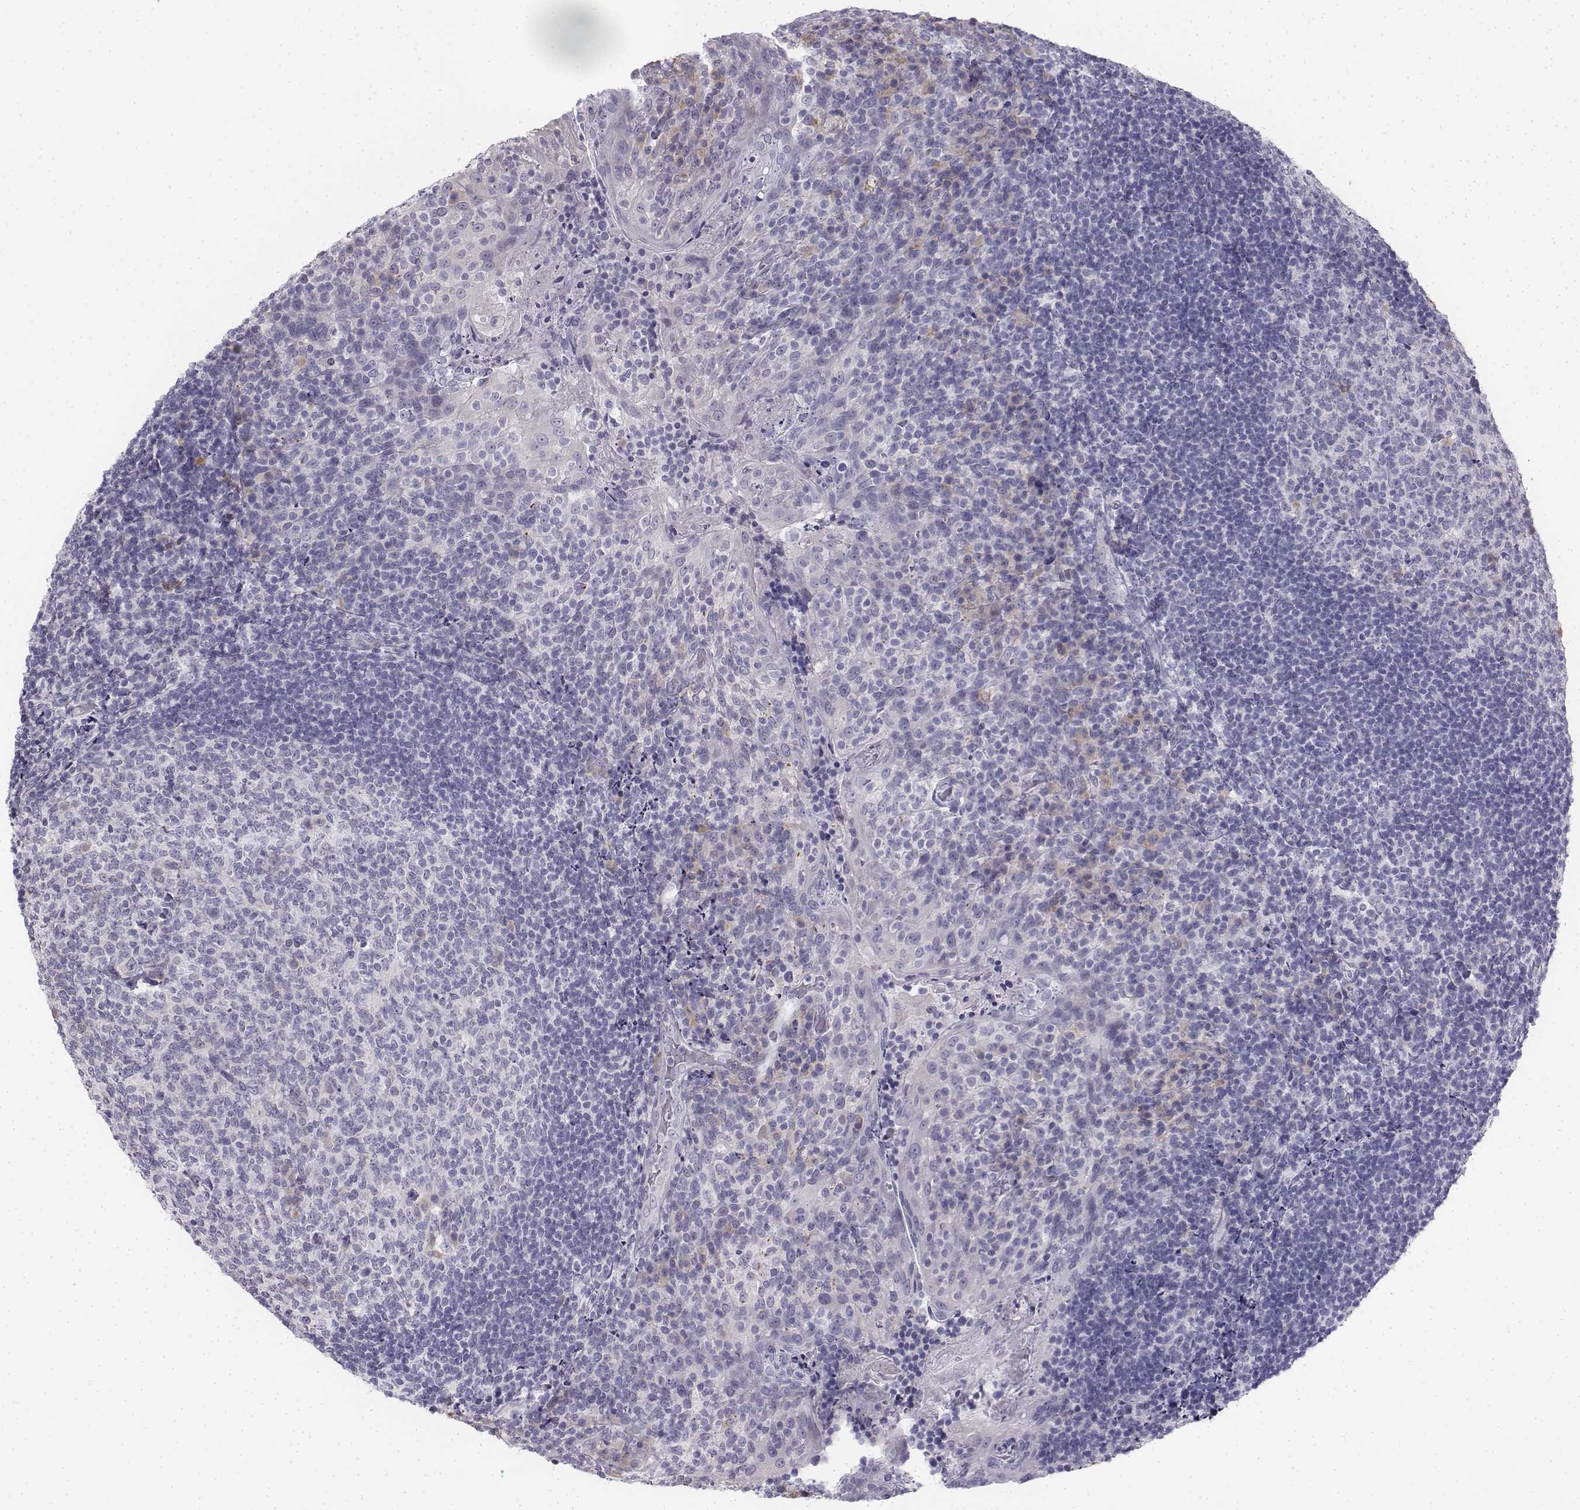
{"staining": {"intensity": "negative", "quantity": "none", "location": "none"}, "tissue": "tonsil", "cell_type": "Germinal center cells", "image_type": "normal", "snomed": [{"axis": "morphology", "description": "Normal tissue, NOS"}, {"axis": "topography", "description": "Tonsil"}], "caption": "This photomicrograph is of unremarkable tonsil stained with immunohistochemistry (IHC) to label a protein in brown with the nuclei are counter-stained blue. There is no expression in germinal center cells.", "gene": "PENK", "patient": {"sex": "female", "age": 10}}